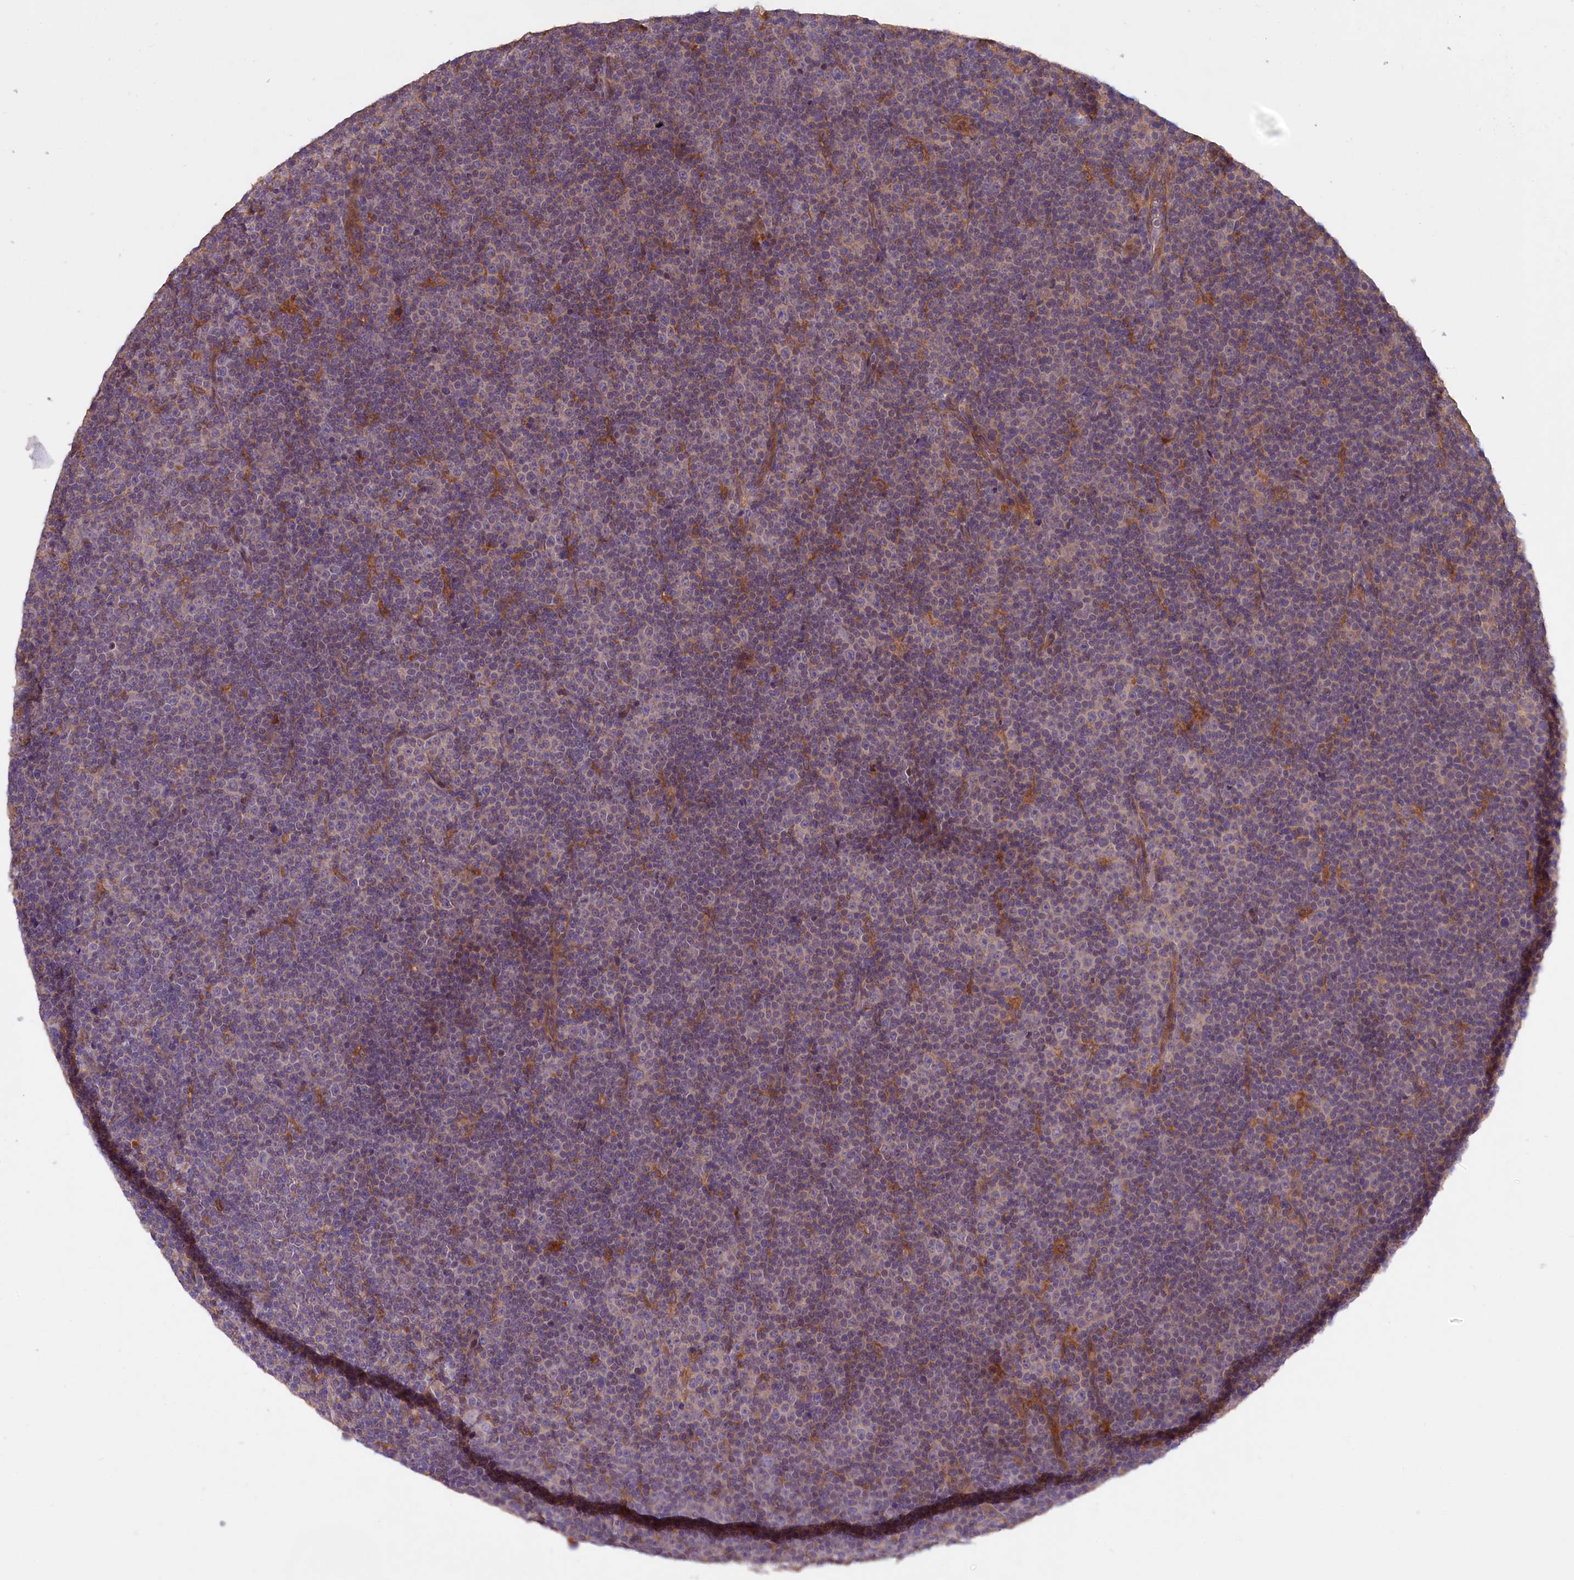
{"staining": {"intensity": "negative", "quantity": "none", "location": "none"}, "tissue": "lymphoma", "cell_type": "Tumor cells", "image_type": "cancer", "snomed": [{"axis": "morphology", "description": "Malignant lymphoma, non-Hodgkin's type, Low grade"}, {"axis": "topography", "description": "Lymph node"}], "caption": "High magnification brightfield microscopy of lymphoma stained with DAB (3,3'-diaminobenzidine) (brown) and counterstained with hematoxylin (blue): tumor cells show no significant staining.", "gene": "ETFBKMT", "patient": {"sex": "female", "age": 67}}